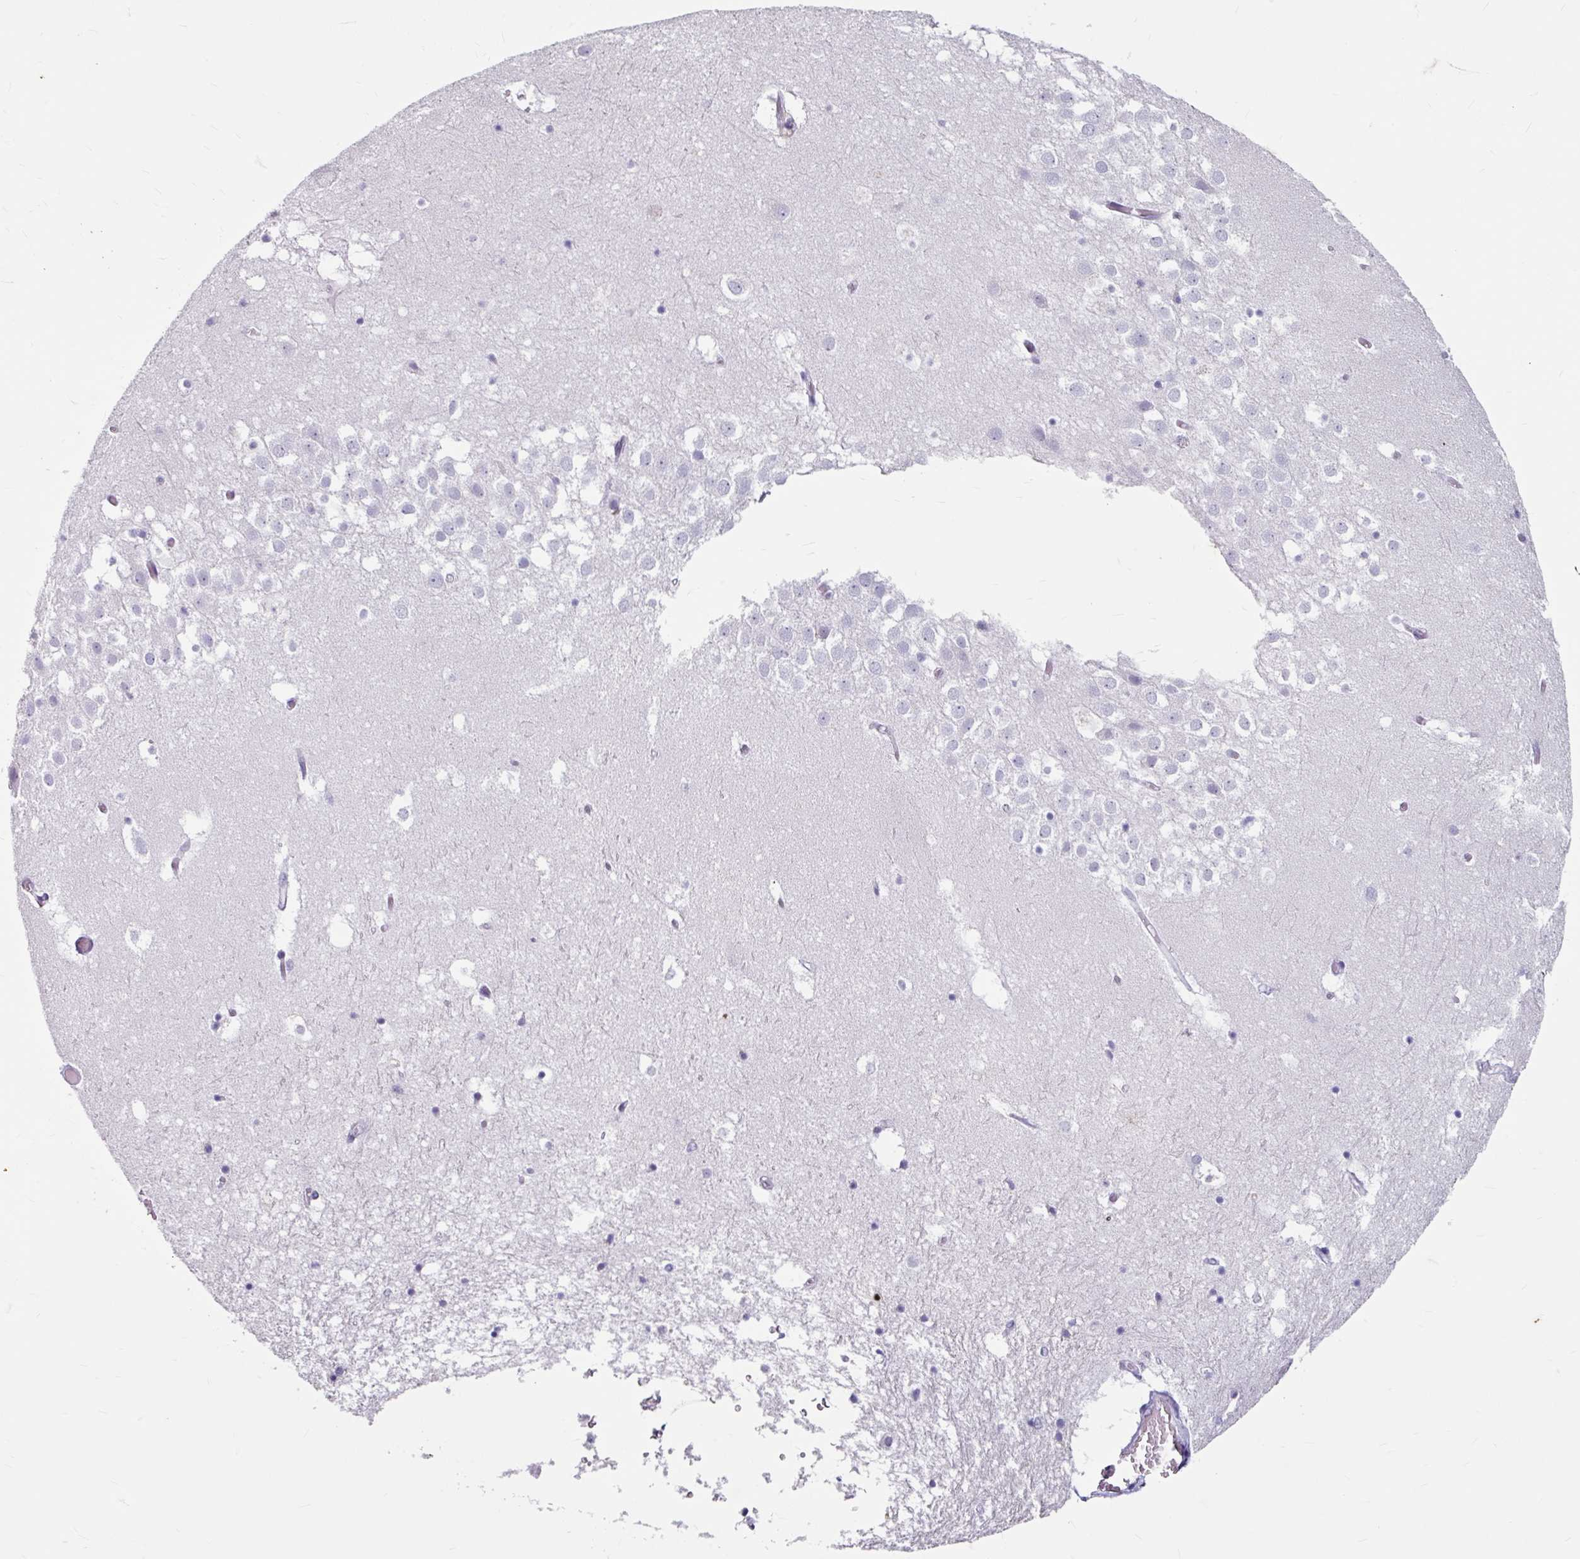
{"staining": {"intensity": "negative", "quantity": "none", "location": "none"}, "tissue": "hippocampus", "cell_type": "Glial cells", "image_type": "normal", "snomed": [{"axis": "morphology", "description": "Normal tissue, NOS"}, {"axis": "topography", "description": "Hippocampus"}], "caption": "Hippocampus was stained to show a protein in brown. There is no significant expression in glial cells. The staining is performed using DAB (3,3'-diaminobenzidine) brown chromogen with nuclei counter-stained in using hematoxylin.", "gene": "ANKRD1", "patient": {"sex": "female", "age": 52}}